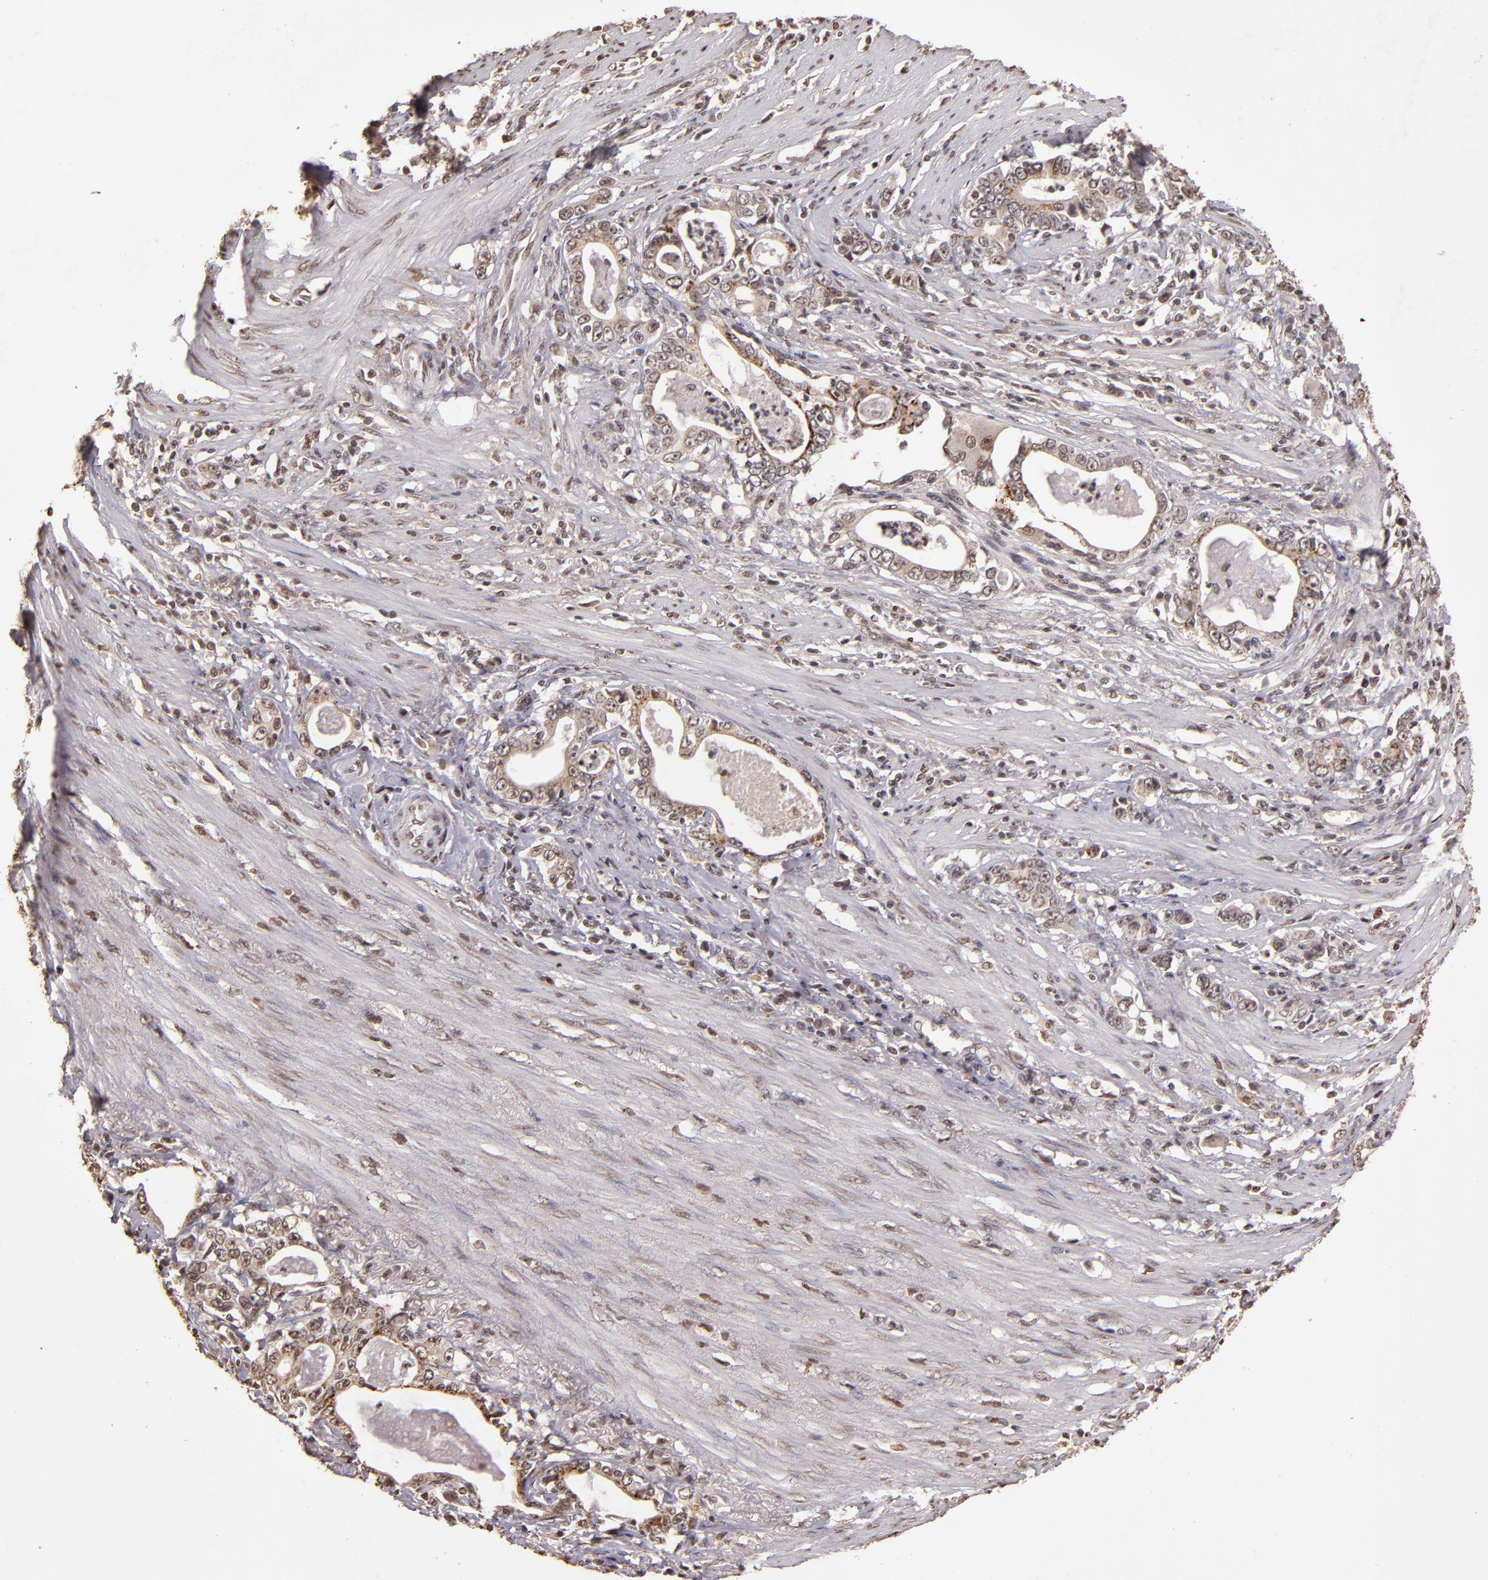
{"staining": {"intensity": "weak", "quantity": ">75%", "location": "cytoplasmic/membranous,nuclear"}, "tissue": "stomach cancer", "cell_type": "Tumor cells", "image_type": "cancer", "snomed": [{"axis": "morphology", "description": "Adenocarcinoma, NOS"}, {"axis": "topography", "description": "Stomach, lower"}], "caption": "Approximately >75% of tumor cells in human adenocarcinoma (stomach) display weak cytoplasmic/membranous and nuclear protein expression as visualized by brown immunohistochemical staining.", "gene": "CUL1", "patient": {"sex": "female", "age": 72}}